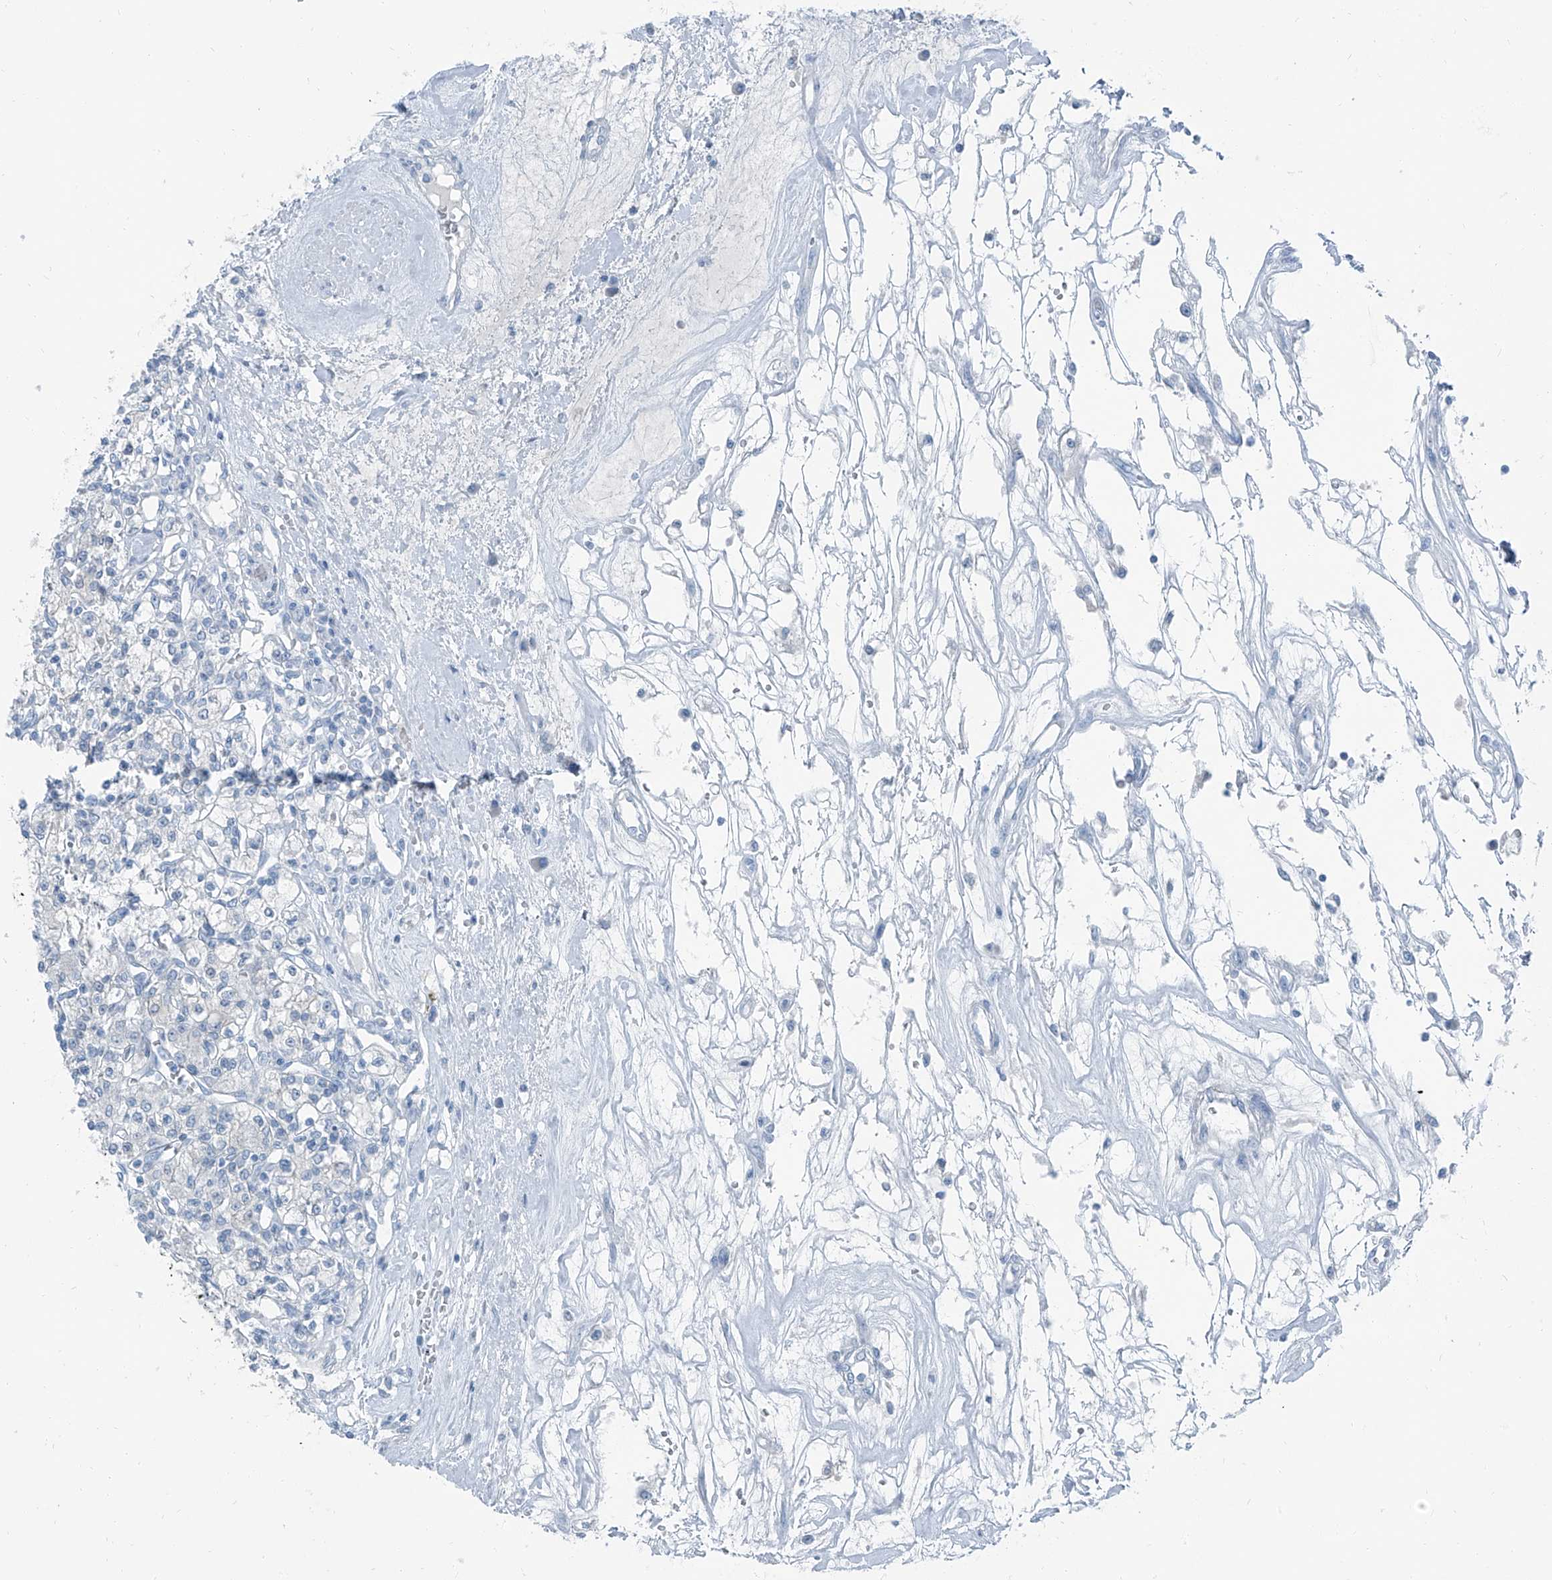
{"staining": {"intensity": "negative", "quantity": "none", "location": "none"}, "tissue": "renal cancer", "cell_type": "Tumor cells", "image_type": "cancer", "snomed": [{"axis": "morphology", "description": "Adenocarcinoma, NOS"}, {"axis": "topography", "description": "Kidney"}], "caption": "A high-resolution image shows immunohistochemistry (IHC) staining of renal cancer (adenocarcinoma), which exhibits no significant staining in tumor cells. Brightfield microscopy of IHC stained with DAB (brown) and hematoxylin (blue), captured at high magnification.", "gene": "RGN", "patient": {"sex": "female", "age": 59}}